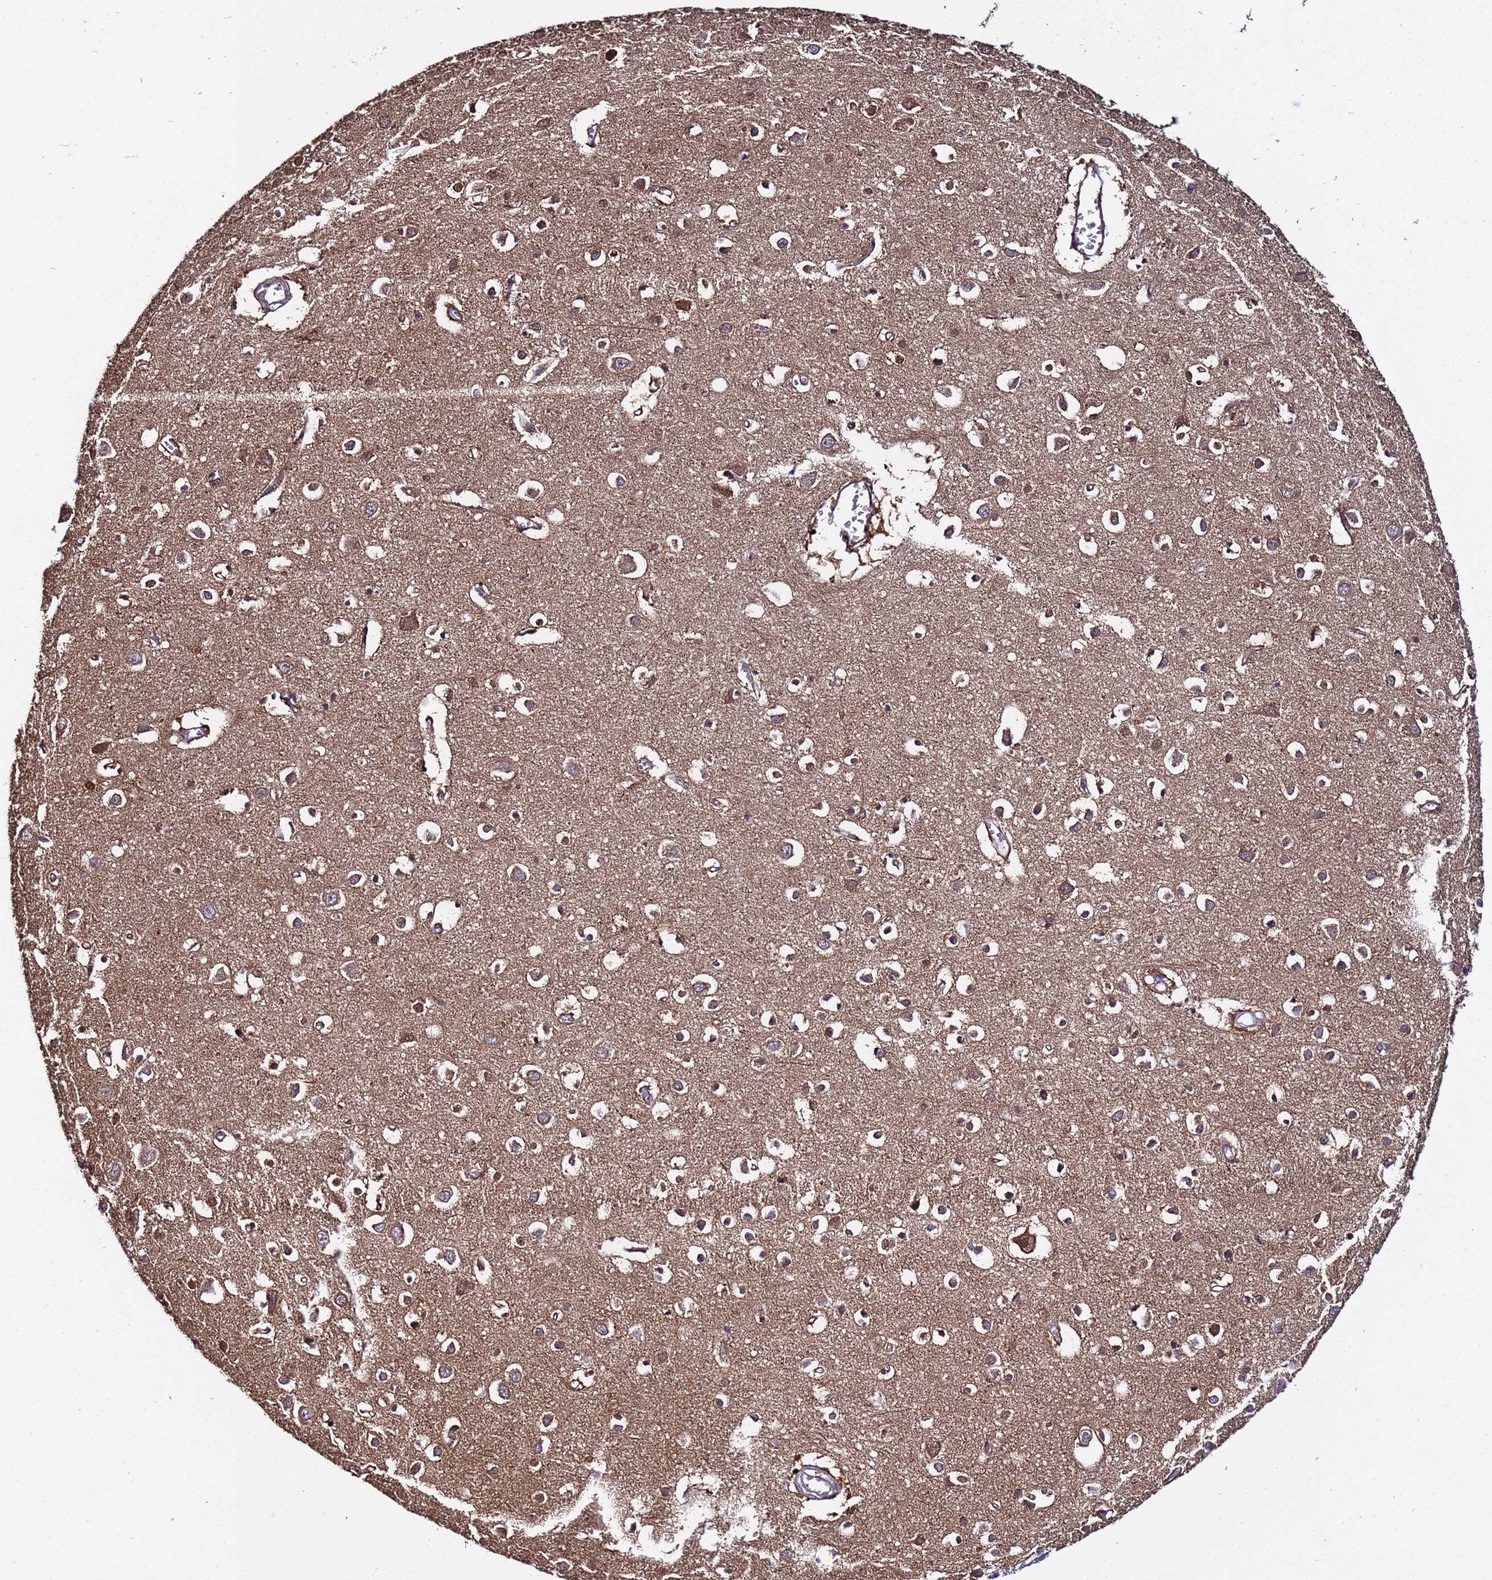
{"staining": {"intensity": "weak", "quantity": ">75%", "location": "cytoplasmic/membranous"}, "tissue": "cerebral cortex", "cell_type": "Endothelial cells", "image_type": "normal", "snomed": [{"axis": "morphology", "description": "Normal tissue, NOS"}, {"axis": "topography", "description": "Cerebral cortex"}], "caption": "The micrograph demonstrates staining of unremarkable cerebral cortex, revealing weak cytoplasmic/membranous protein expression (brown color) within endothelial cells. (DAB IHC with brightfield microscopy, high magnification).", "gene": "PLXDC2", "patient": {"sex": "female", "age": 64}}